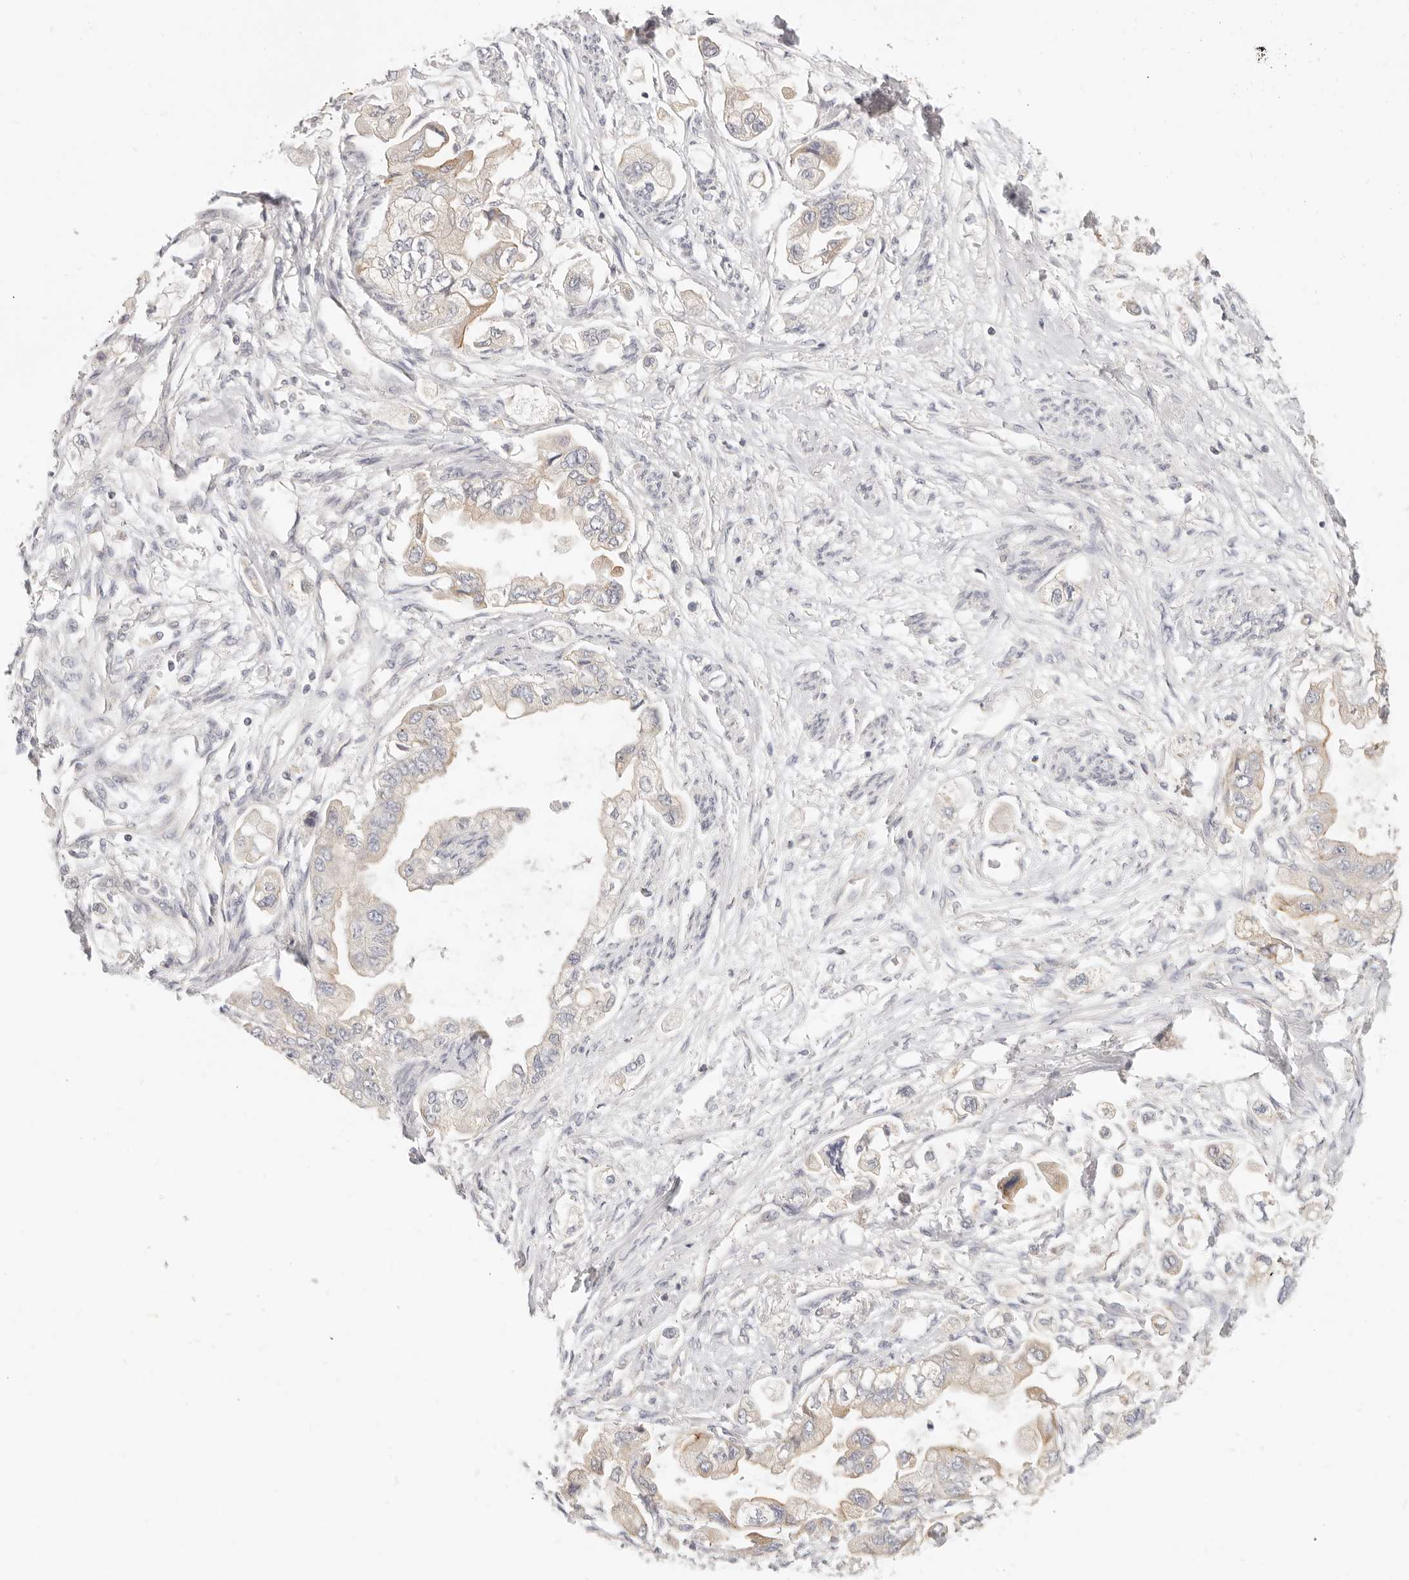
{"staining": {"intensity": "weak", "quantity": "<25%", "location": "cytoplasmic/membranous"}, "tissue": "stomach cancer", "cell_type": "Tumor cells", "image_type": "cancer", "snomed": [{"axis": "morphology", "description": "Adenocarcinoma, NOS"}, {"axis": "topography", "description": "Stomach"}], "caption": "Human stomach adenocarcinoma stained for a protein using IHC shows no expression in tumor cells.", "gene": "LTB4R2", "patient": {"sex": "male", "age": 62}}